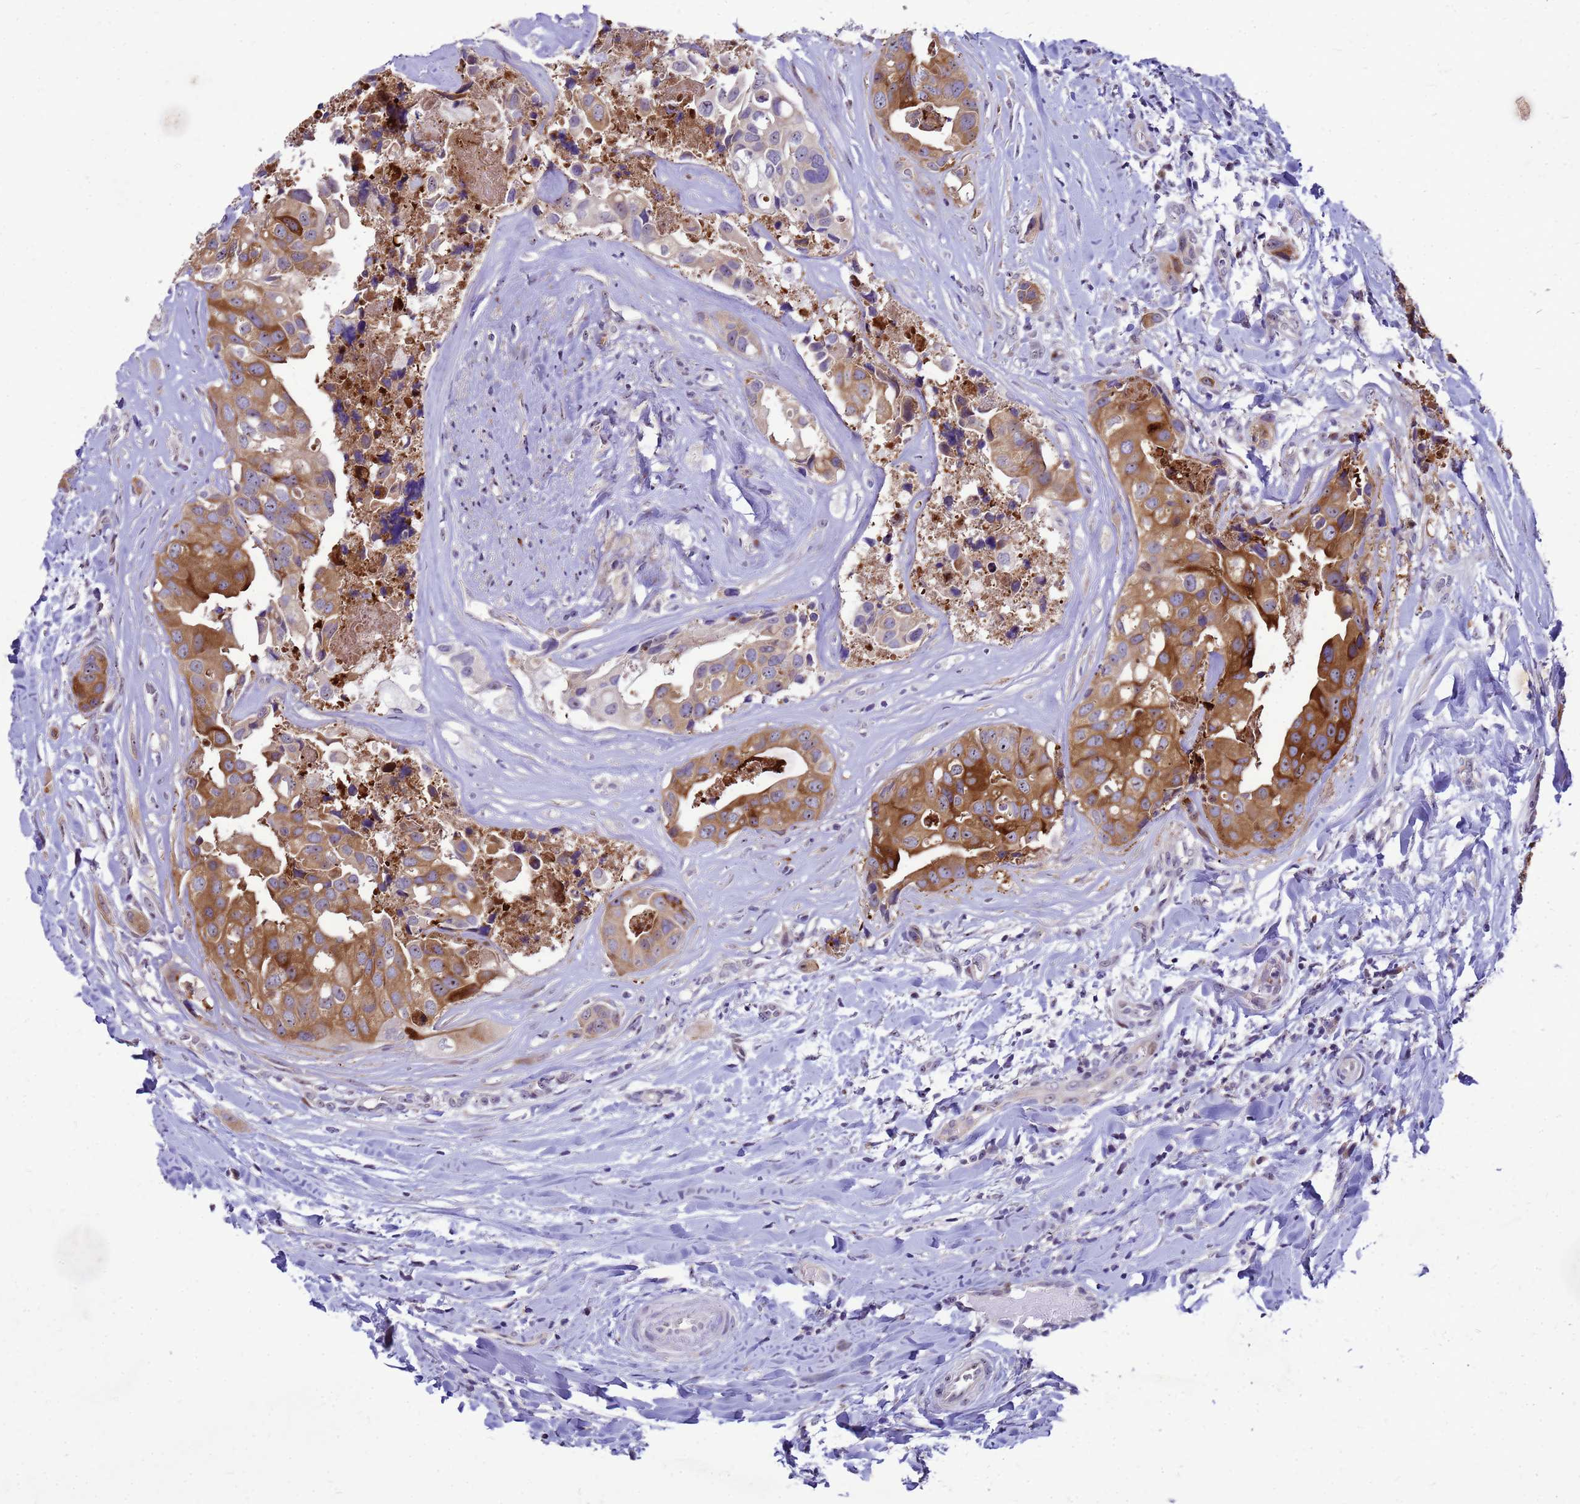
{"staining": {"intensity": "moderate", "quantity": ">75%", "location": "cytoplasmic/membranous"}, "tissue": "head and neck cancer", "cell_type": "Tumor cells", "image_type": "cancer", "snomed": [{"axis": "morphology", "description": "Adenocarcinoma, NOS"}, {"axis": "morphology", "description": "Adenocarcinoma, metastatic, NOS"}, {"axis": "topography", "description": "Head-Neck"}], "caption": "Immunohistochemical staining of head and neck cancer exhibits medium levels of moderate cytoplasmic/membranous protein positivity in about >75% of tumor cells.", "gene": "RSPO1", "patient": {"sex": "male", "age": 75}}